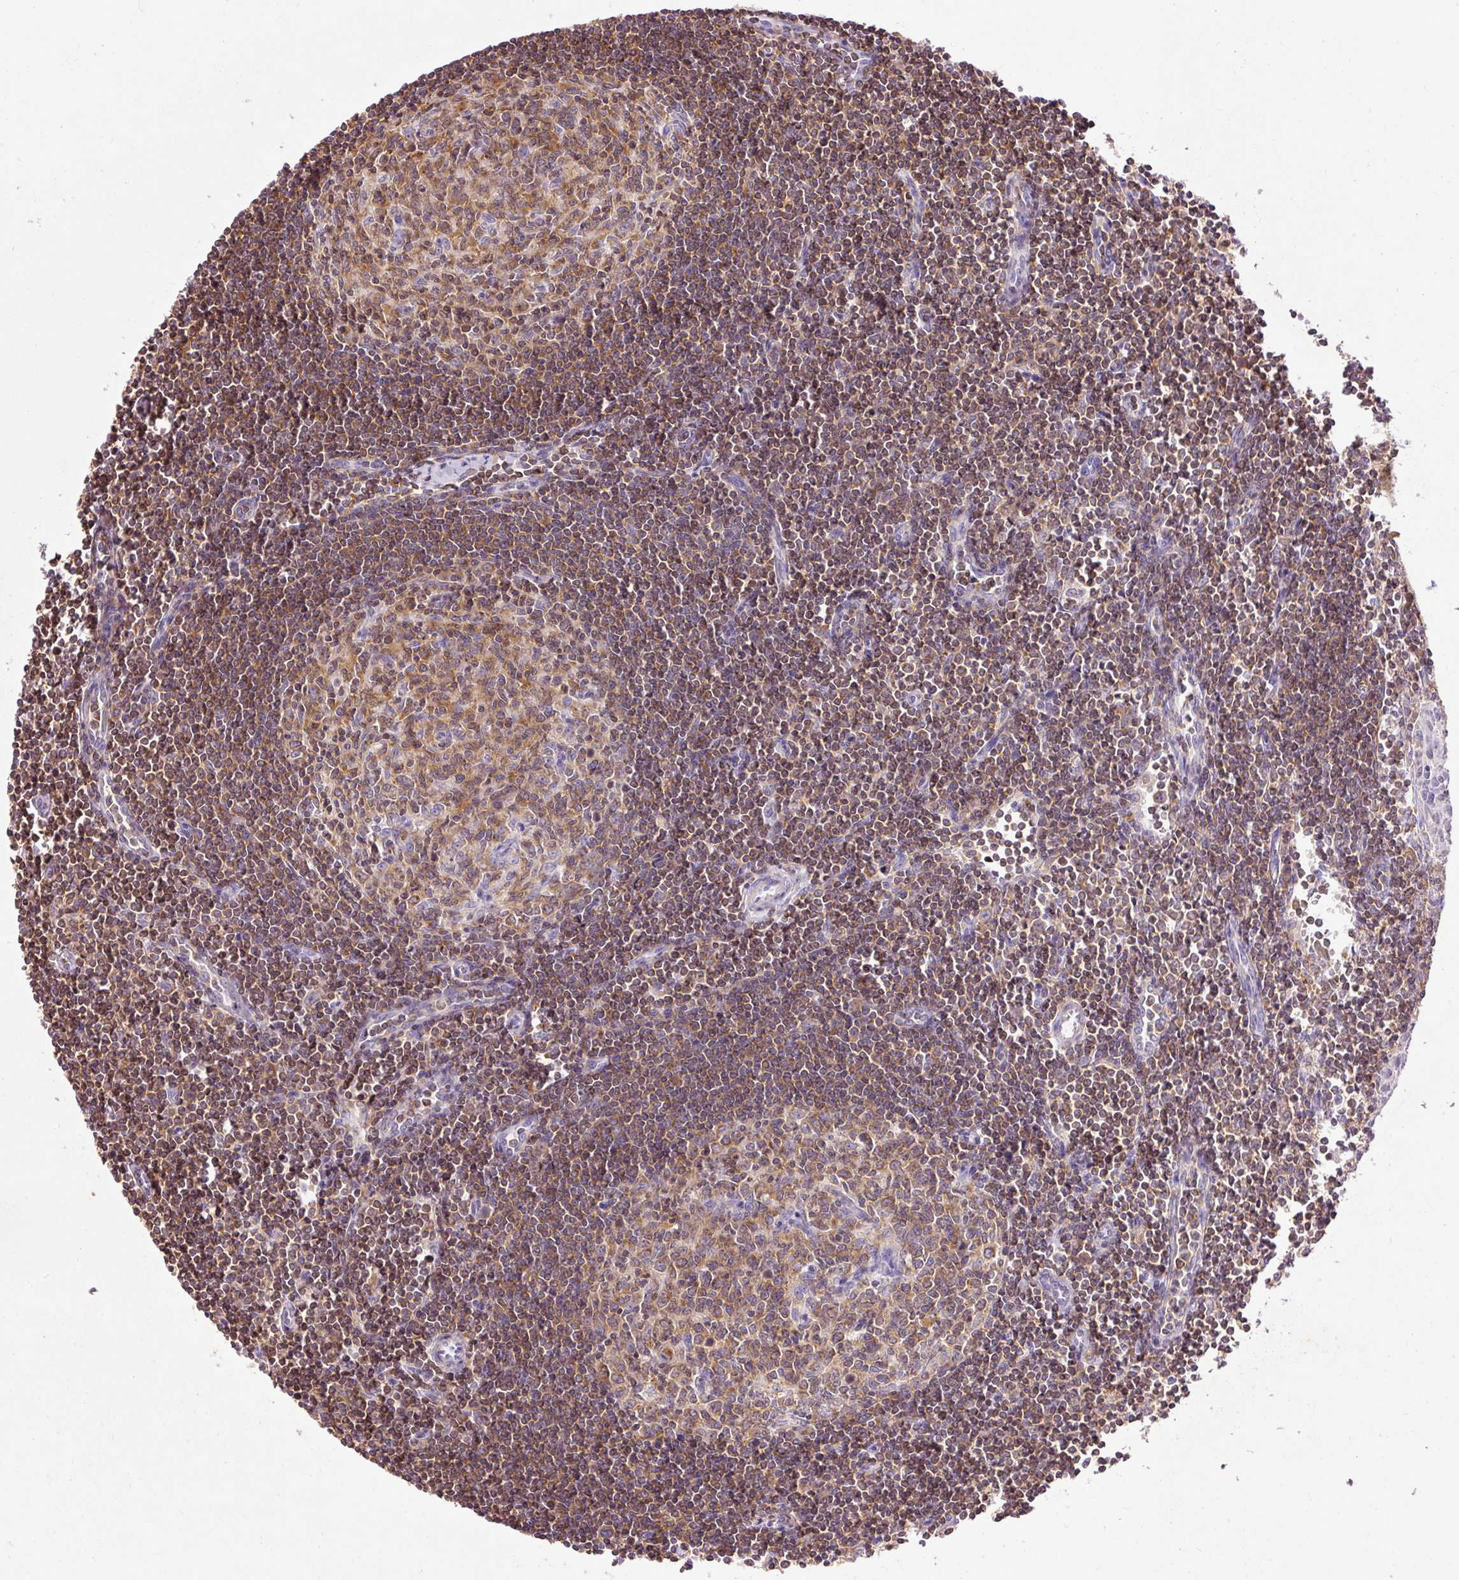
{"staining": {"intensity": "moderate", "quantity": ">75%", "location": "cytoplasmic/membranous"}, "tissue": "lymph node", "cell_type": "Germinal center cells", "image_type": "normal", "snomed": [{"axis": "morphology", "description": "Normal tissue, NOS"}, {"axis": "topography", "description": "Lymph node"}], "caption": "IHC (DAB (3,3'-diaminobenzidine)) staining of benign human lymph node shows moderate cytoplasmic/membranous protein staining in about >75% of germinal center cells.", "gene": "IMMT", "patient": {"sex": "female", "age": 29}}